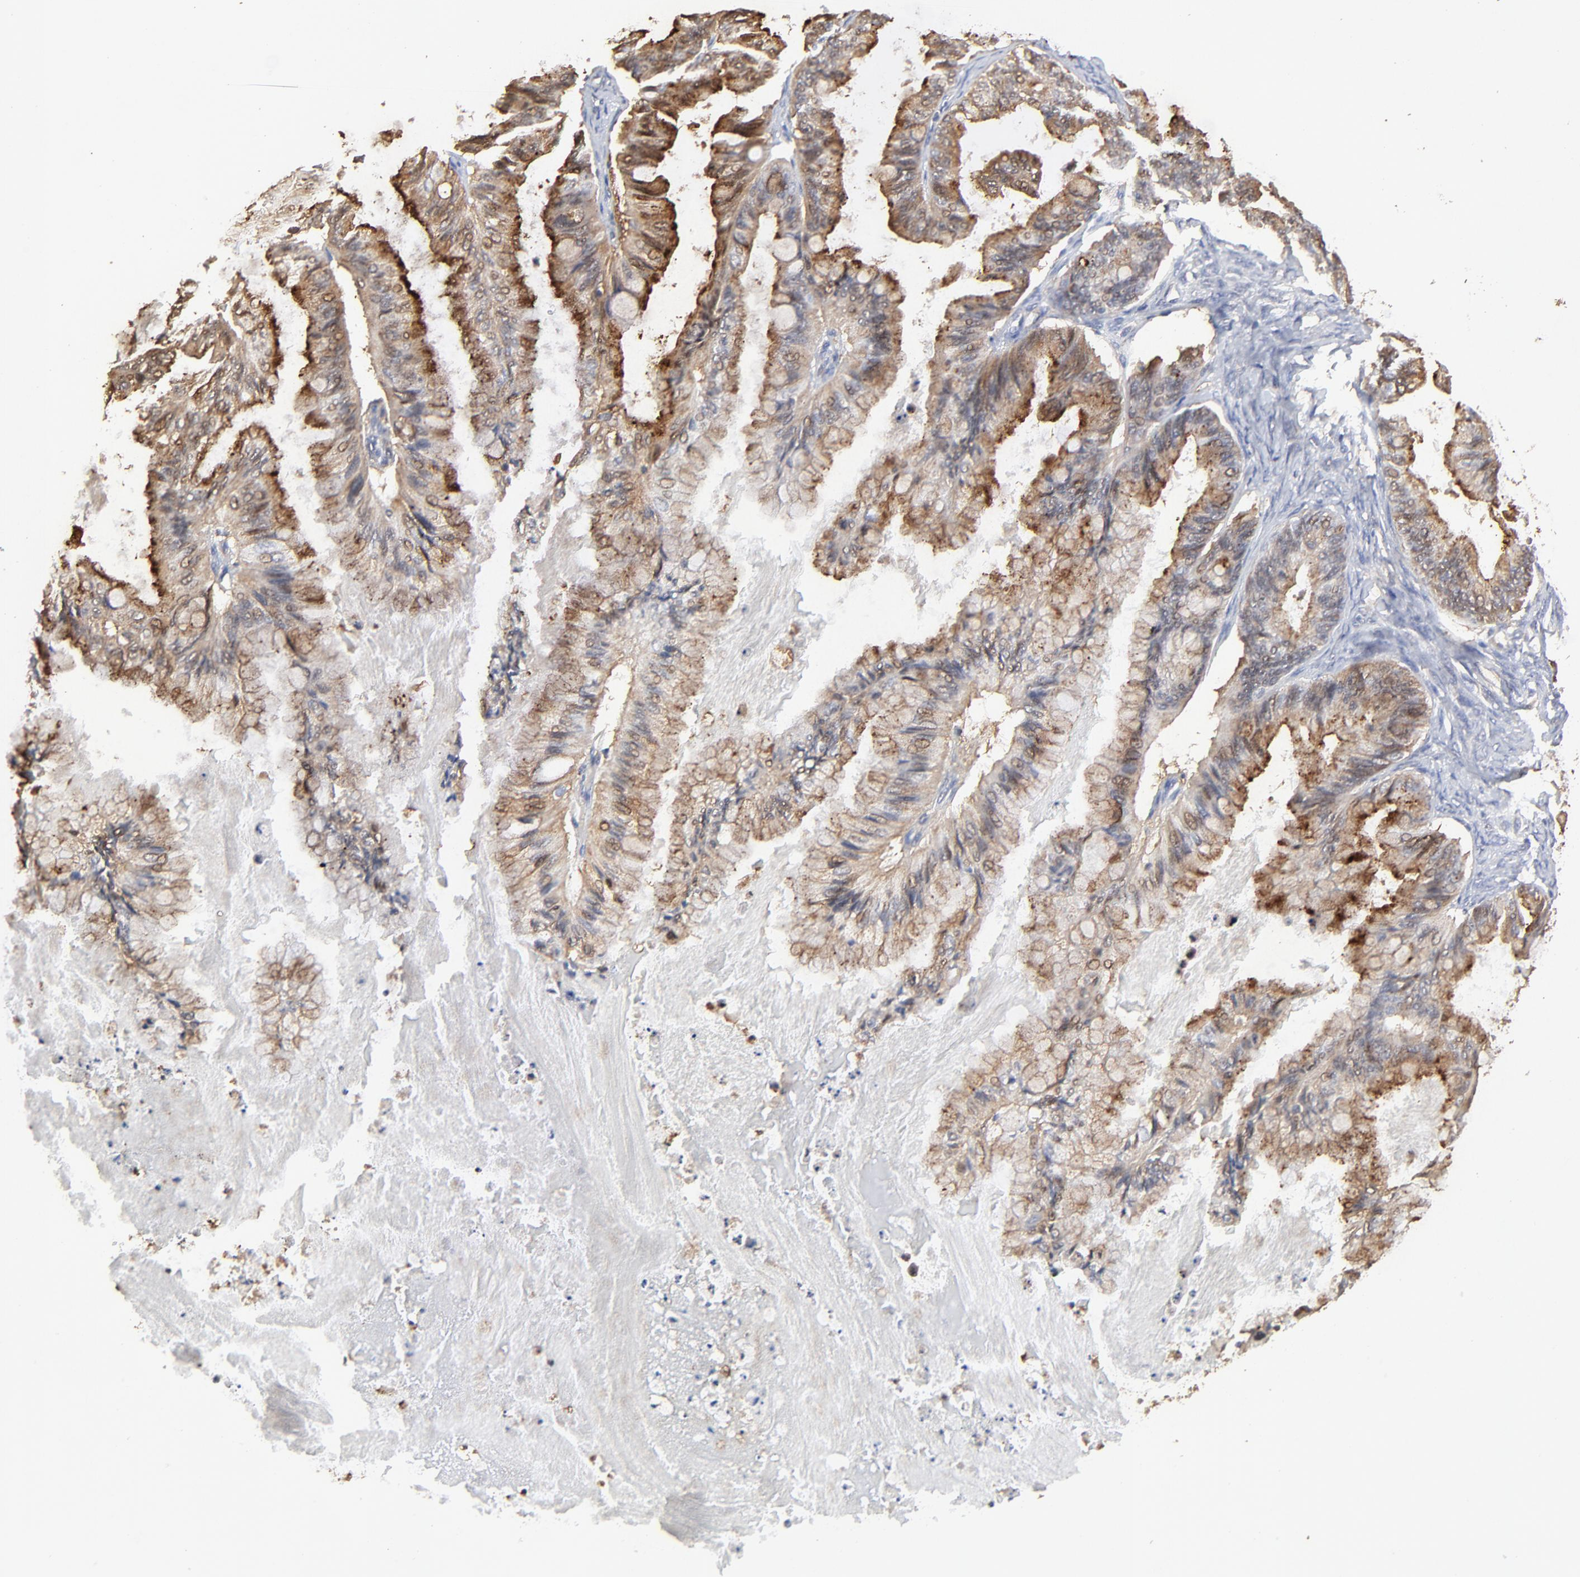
{"staining": {"intensity": "moderate", "quantity": ">75%", "location": "cytoplasmic/membranous"}, "tissue": "ovarian cancer", "cell_type": "Tumor cells", "image_type": "cancer", "snomed": [{"axis": "morphology", "description": "Cystadenocarcinoma, mucinous, NOS"}, {"axis": "topography", "description": "Ovary"}], "caption": "A micrograph of human ovarian cancer (mucinous cystadenocarcinoma) stained for a protein reveals moderate cytoplasmic/membranous brown staining in tumor cells.", "gene": "LGALS3", "patient": {"sex": "female", "age": 57}}